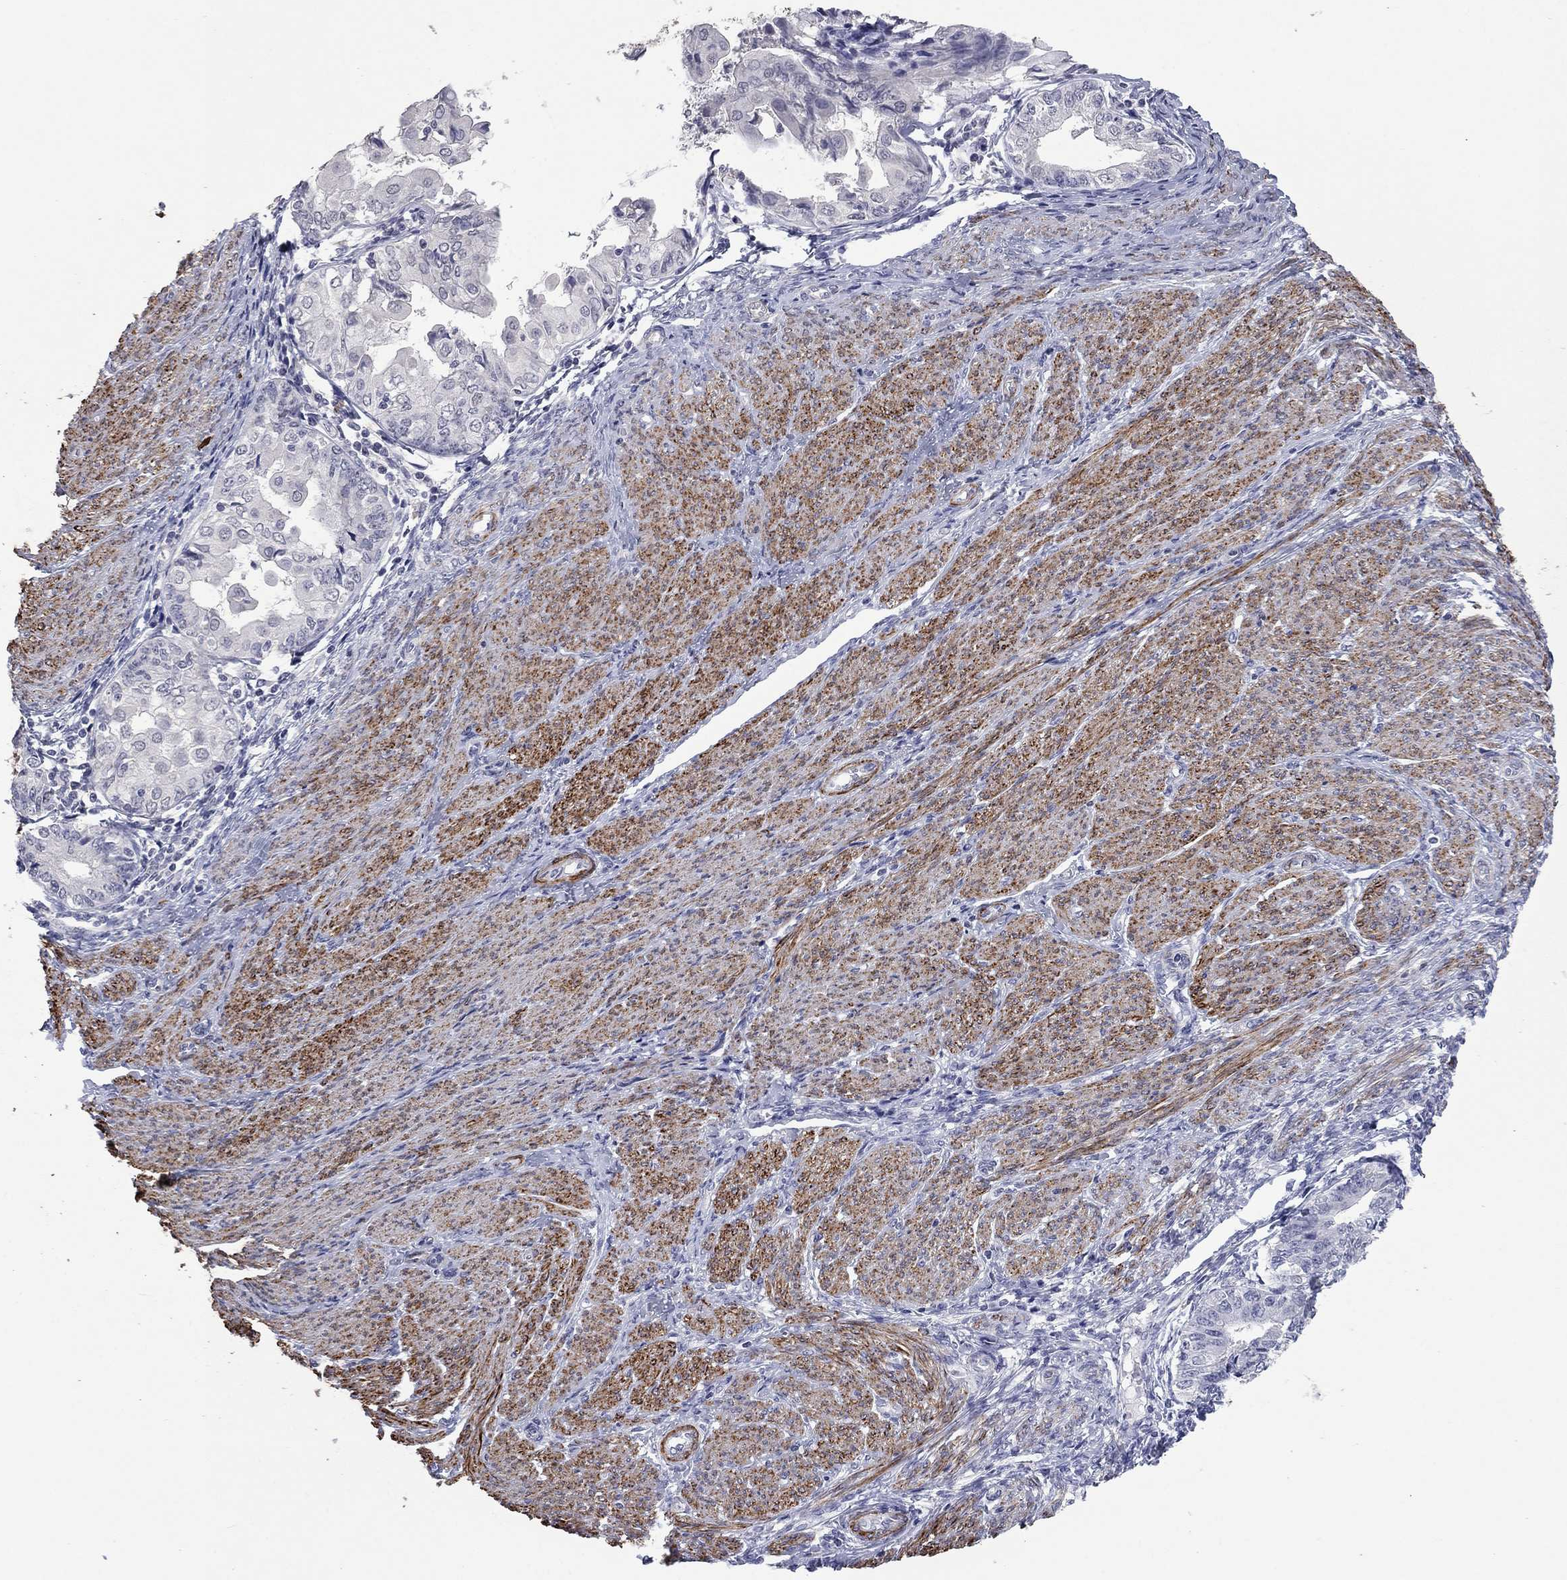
{"staining": {"intensity": "negative", "quantity": "none", "location": "none"}, "tissue": "endometrial cancer", "cell_type": "Tumor cells", "image_type": "cancer", "snomed": [{"axis": "morphology", "description": "Adenocarcinoma, NOS"}, {"axis": "topography", "description": "Endometrium"}], "caption": "Tumor cells are negative for protein expression in human endometrial adenocarcinoma.", "gene": "IP6K3", "patient": {"sex": "female", "age": 68}}